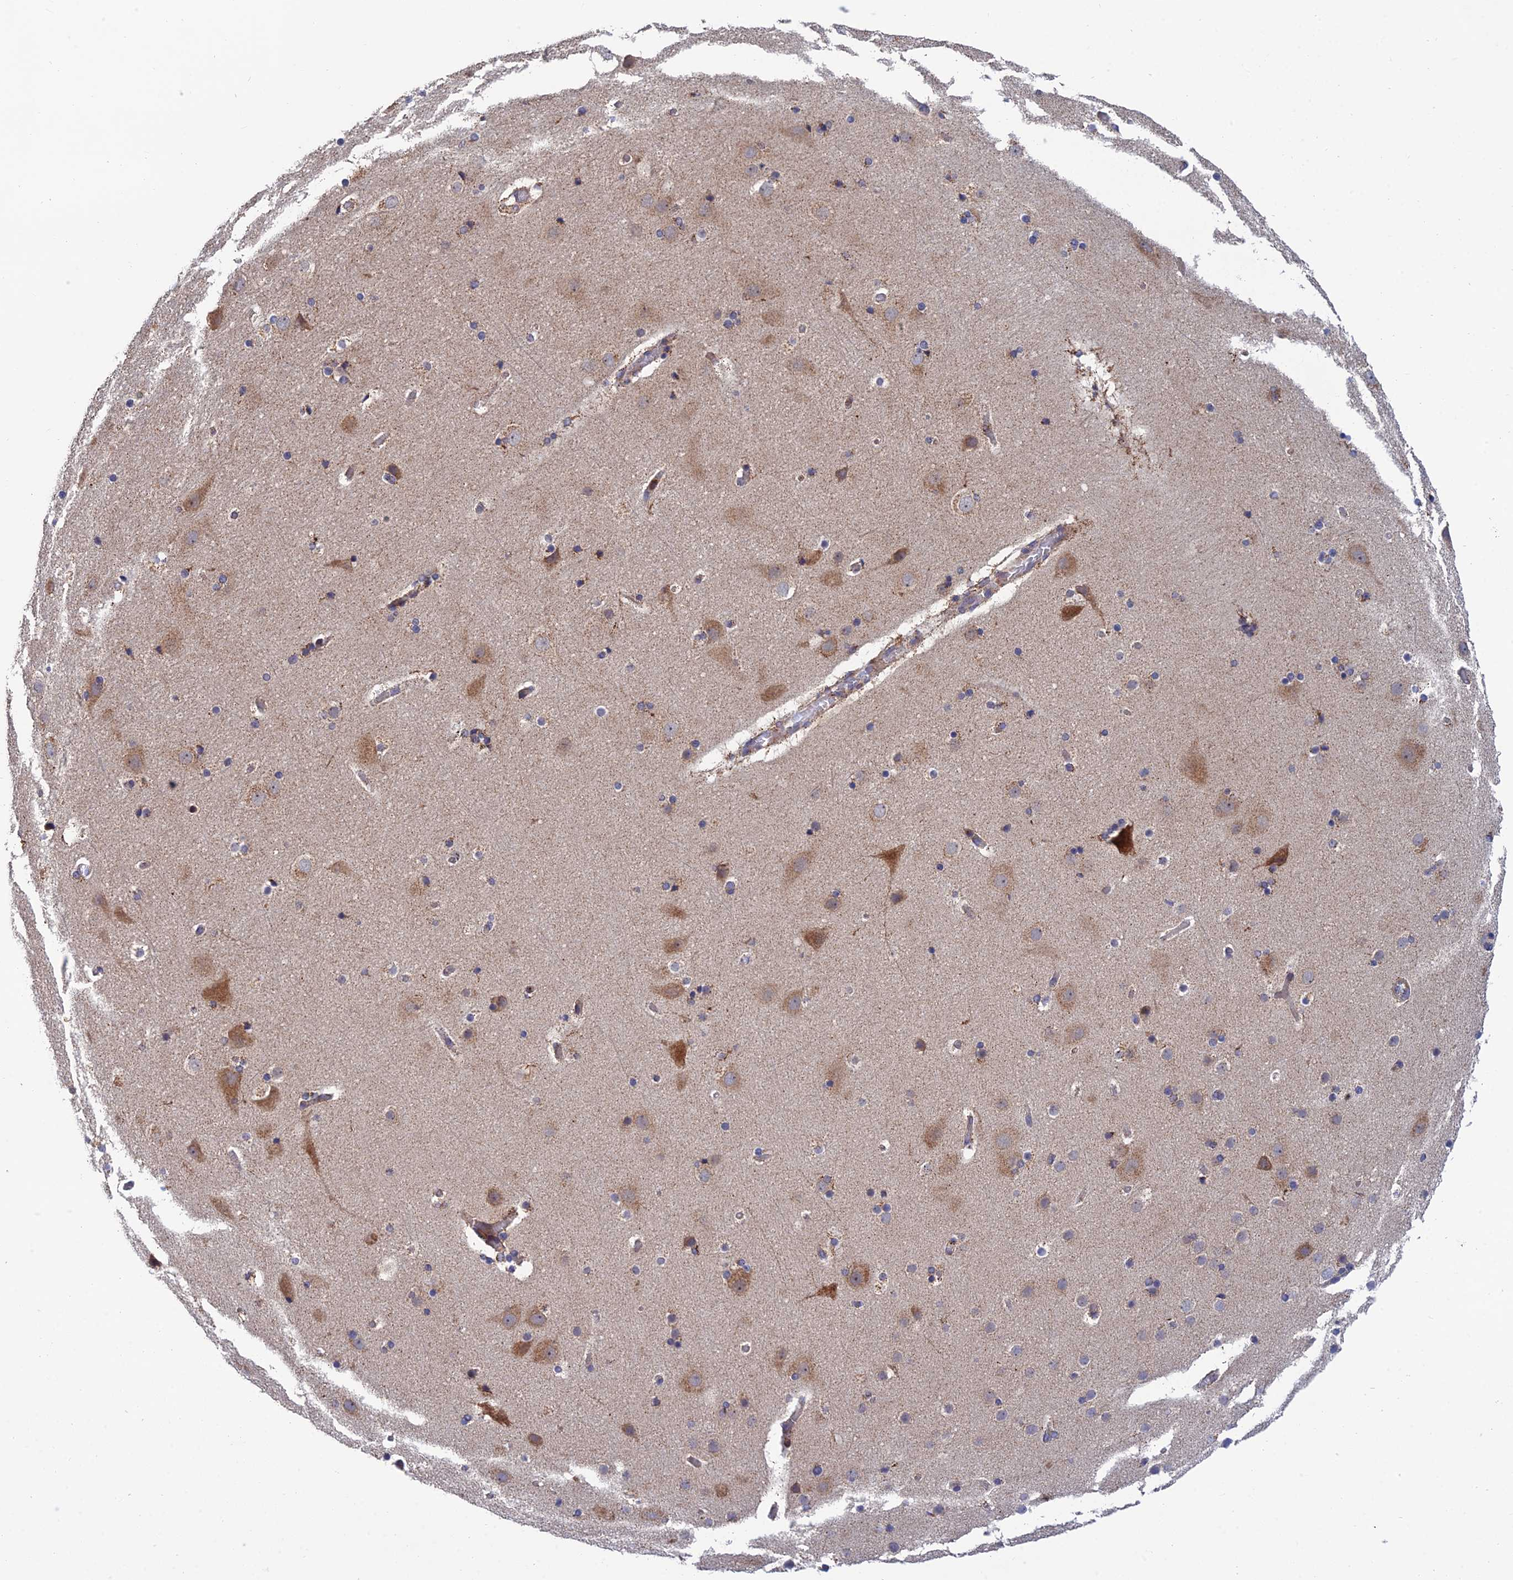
{"staining": {"intensity": "moderate", "quantity": ">75%", "location": "cytoplasmic/membranous"}, "tissue": "cerebral cortex", "cell_type": "Endothelial cells", "image_type": "normal", "snomed": [{"axis": "morphology", "description": "Normal tissue, NOS"}, {"axis": "topography", "description": "Cerebral cortex"}], "caption": "A photomicrograph of human cerebral cortex stained for a protein exhibits moderate cytoplasmic/membranous brown staining in endothelial cells. The protein of interest is shown in brown color, while the nuclei are stained blue.", "gene": "RIC8B", "patient": {"sex": "male", "age": 57}}